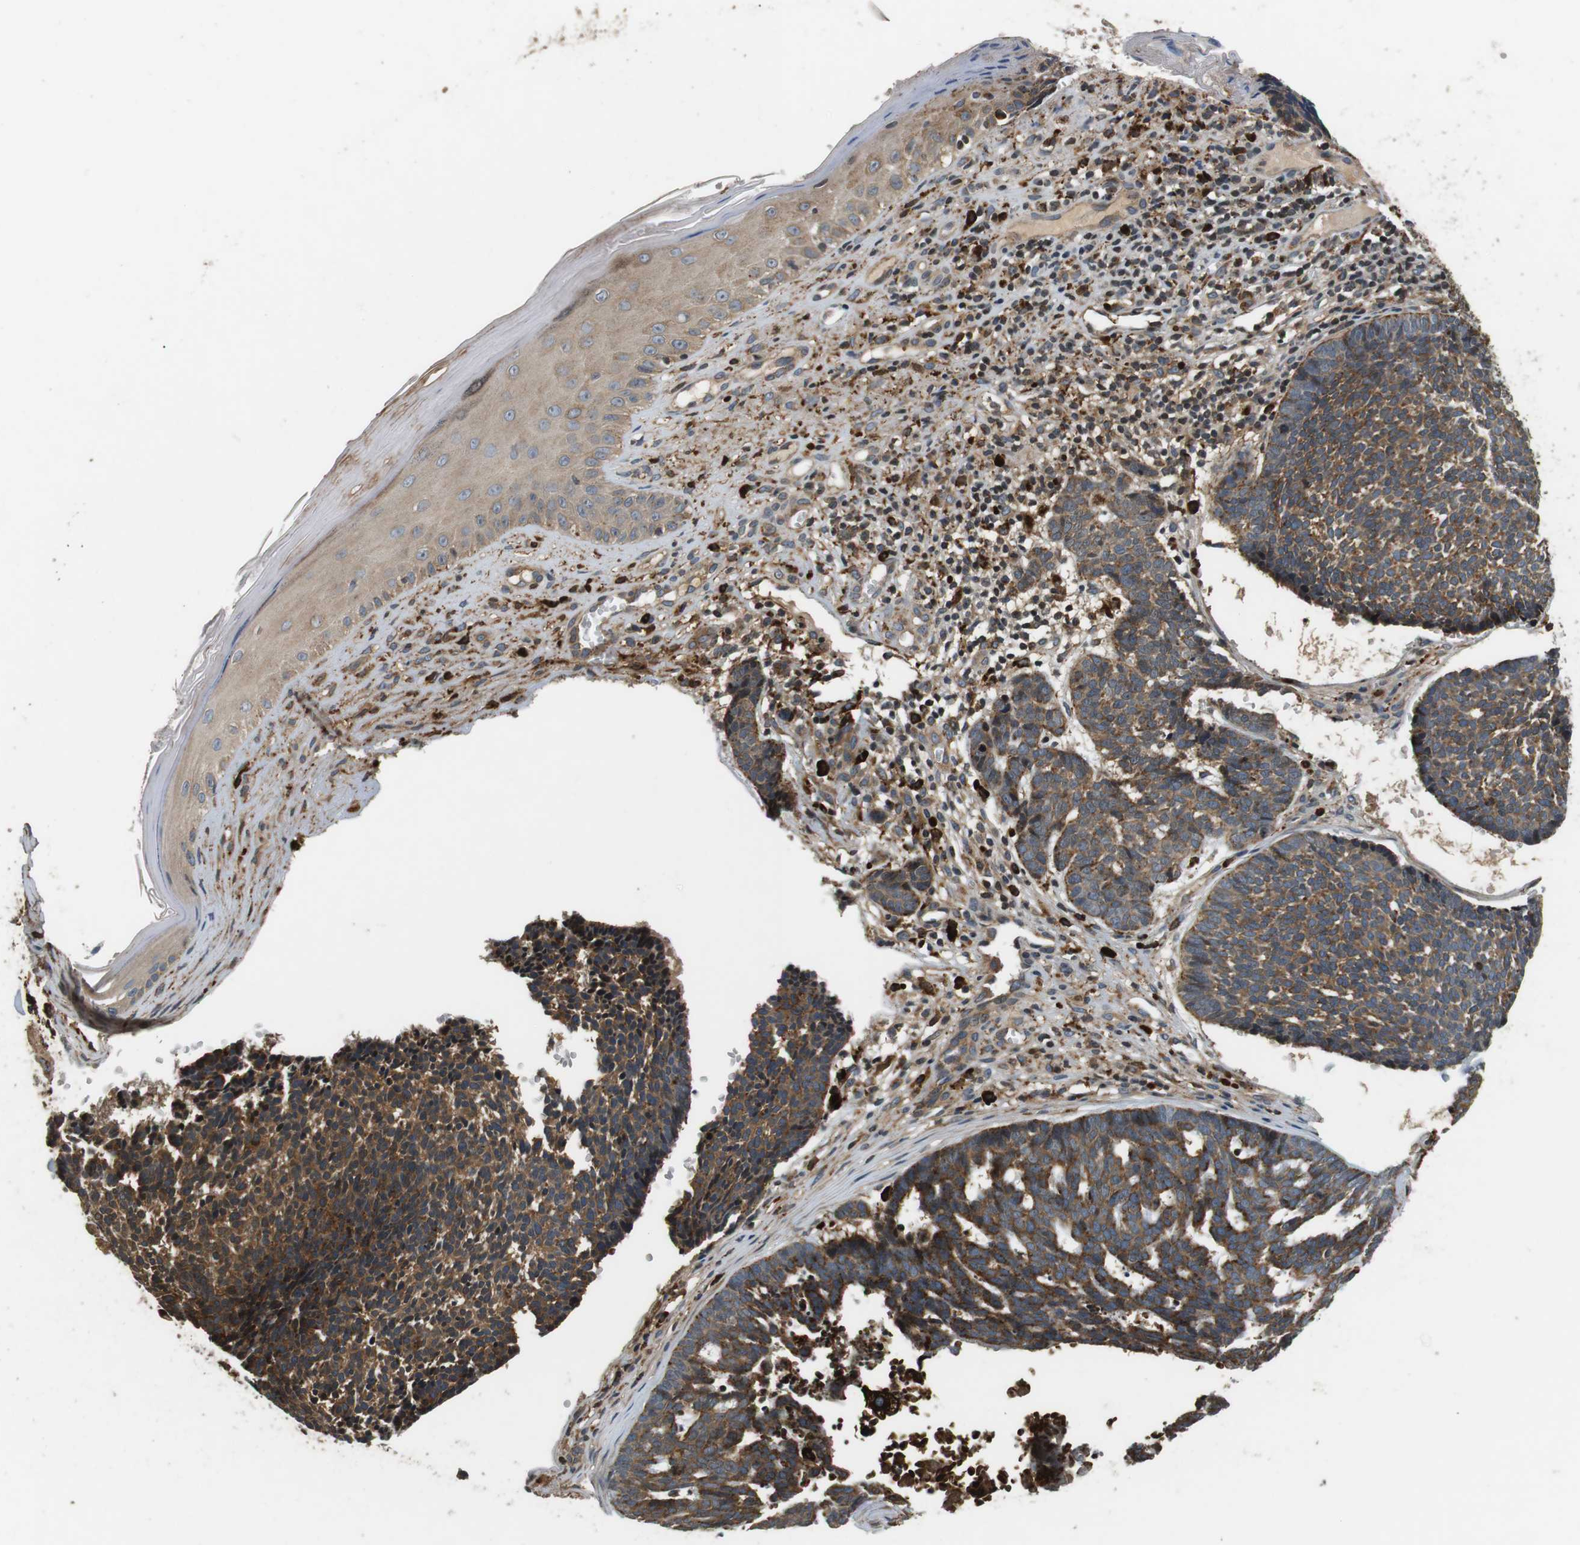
{"staining": {"intensity": "strong", "quantity": ">75%", "location": "cytoplasmic/membranous"}, "tissue": "skin cancer", "cell_type": "Tumor cells", "image_type": "cancer", "snomed": [{"axis": "morphology", "description": "Basal cell carcinoma"}, {"axis": "topography", "description": "Skin"}], "caption": "Skin cancer (basal cell carcinoma) stained with a protein marker displays strong staining in tumor cells.", "gene": "TXNRD1", "patient": {"sex": "male", "age": 84}}